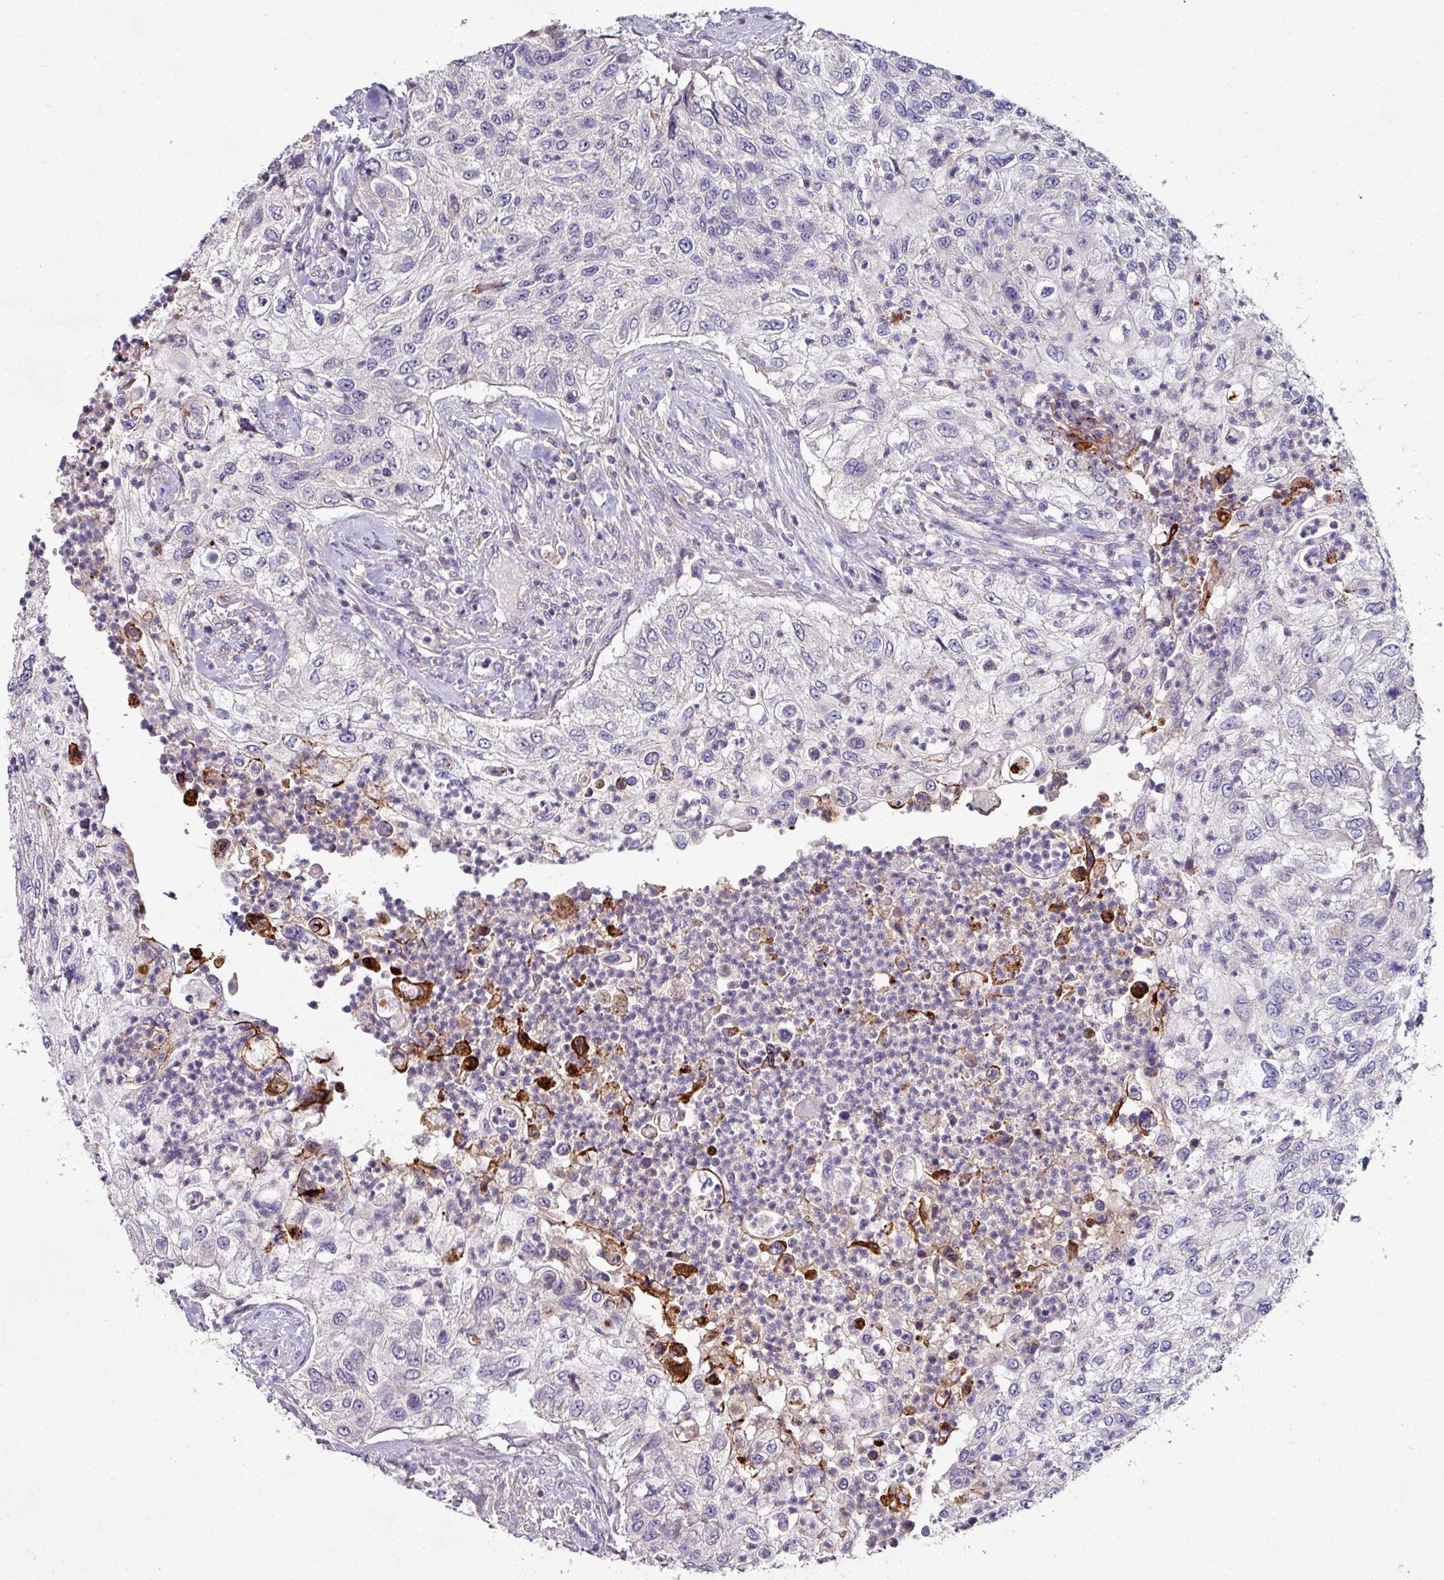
{"staining": {"intensity": "negative", "quantity": "none", "location": "none"}, "tissue": "urothelial cancer", "cell_type": "Tumor cells", "image_type": "cancer", "snomed": [{"axis": "morphology", "description": "Urothelial carcinoma, High grade"}, {"axis": "topography", "description": "Urinary bladder"}], "caption": "A photomicrograph of human high-grade urothelial carcinoma is negative for staining in tumor cells.", "gene": "AEBP2", "patient": {"sex": "female", "age": 60}}